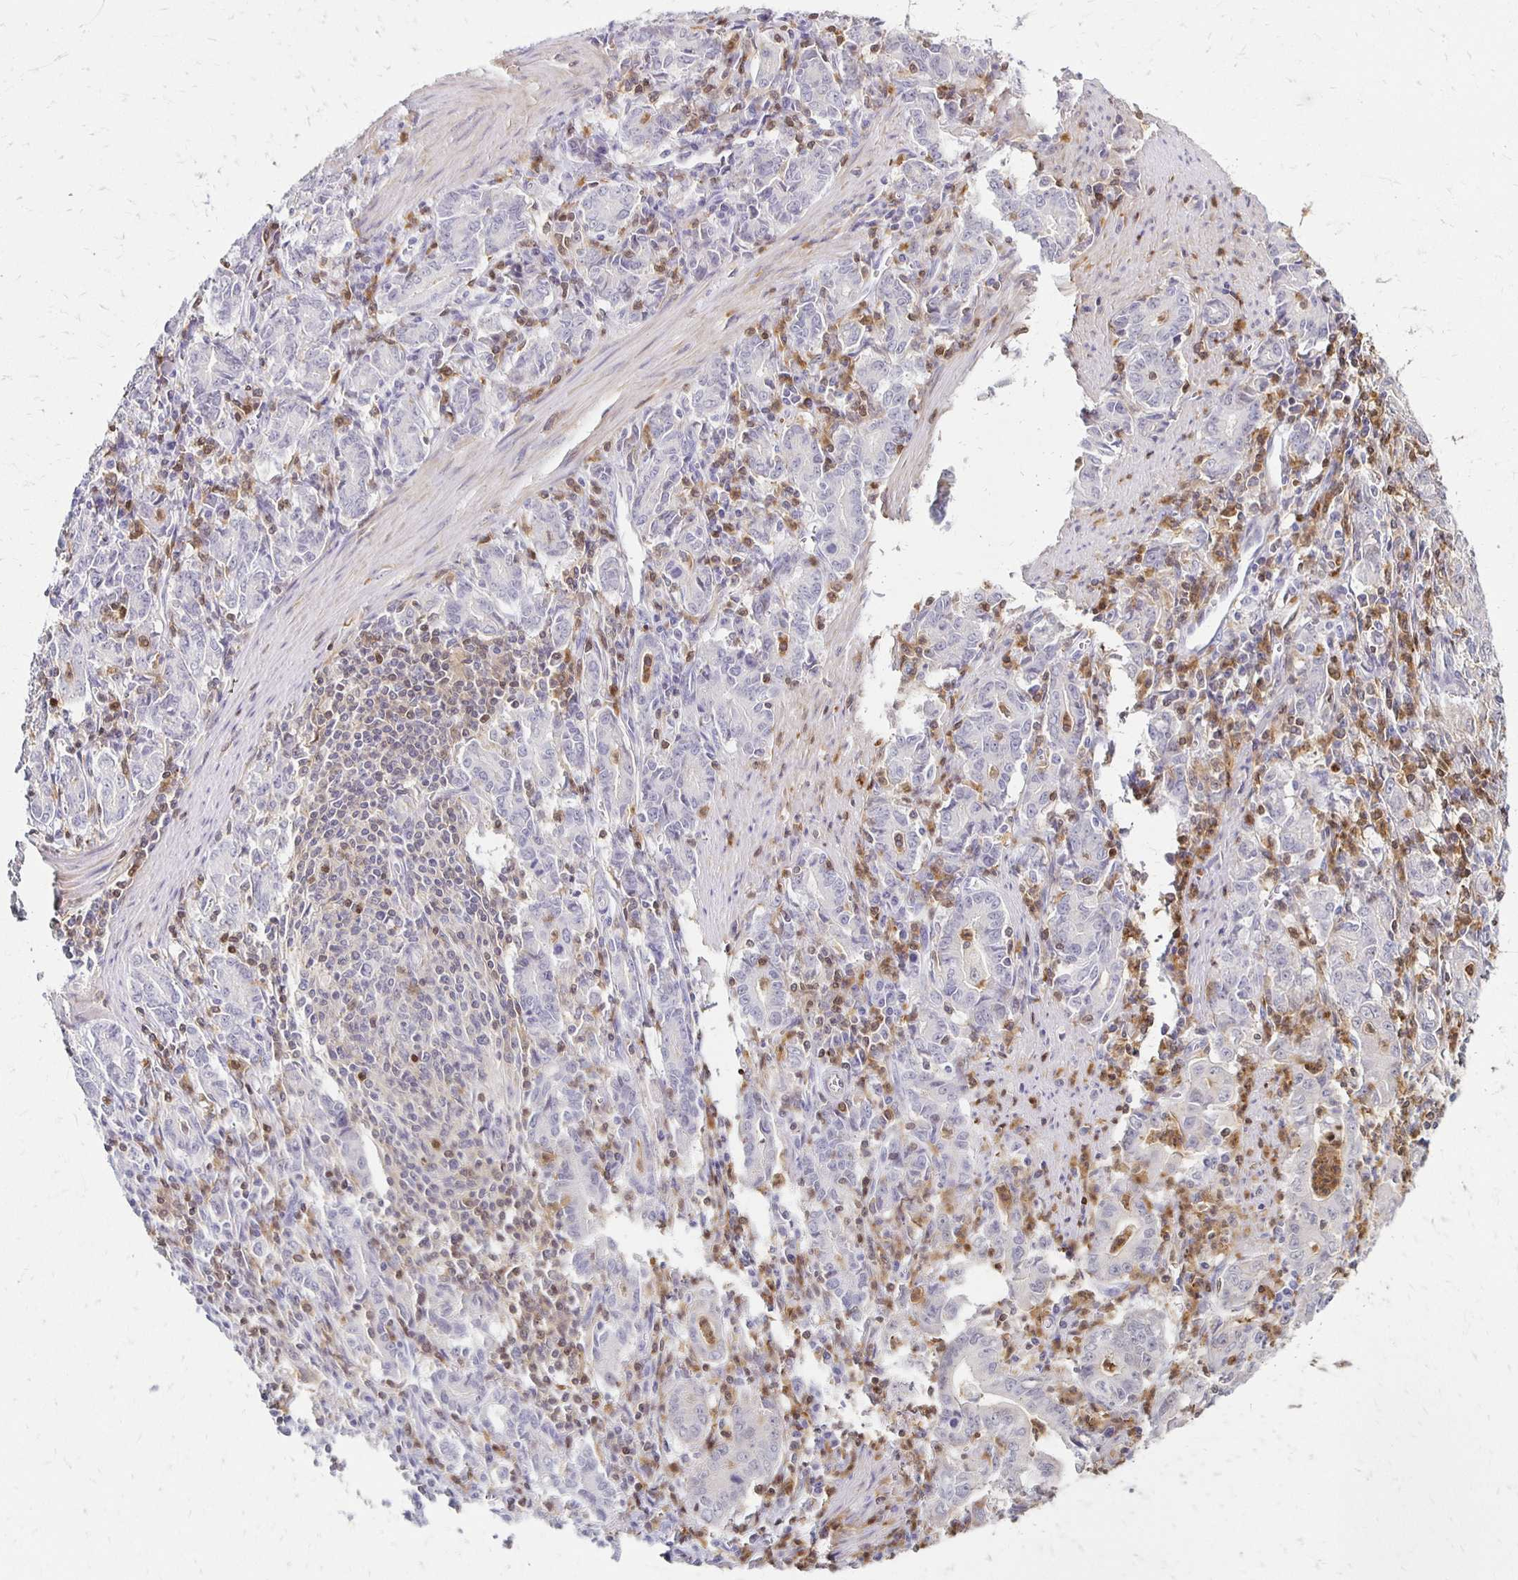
{"staining": {"intensity": "negative", "quantity": "none", "location": "none"}, "tissue": "stomach cancer", "cell_type": "Tumor cells", "image_type": "cancer", "snomed": [{"axis": "morphology", "description": "Adenocarcinoma, NOS"}, {"axis": "topography", "description": "Stomach, upper"}], "caption": "DAB immunohistochemical staining of stomach adenocarcinoma displays no significant expression in tumor cells.", "gene": "CCL21", "patient": {"sex": "female", "age": 79}}